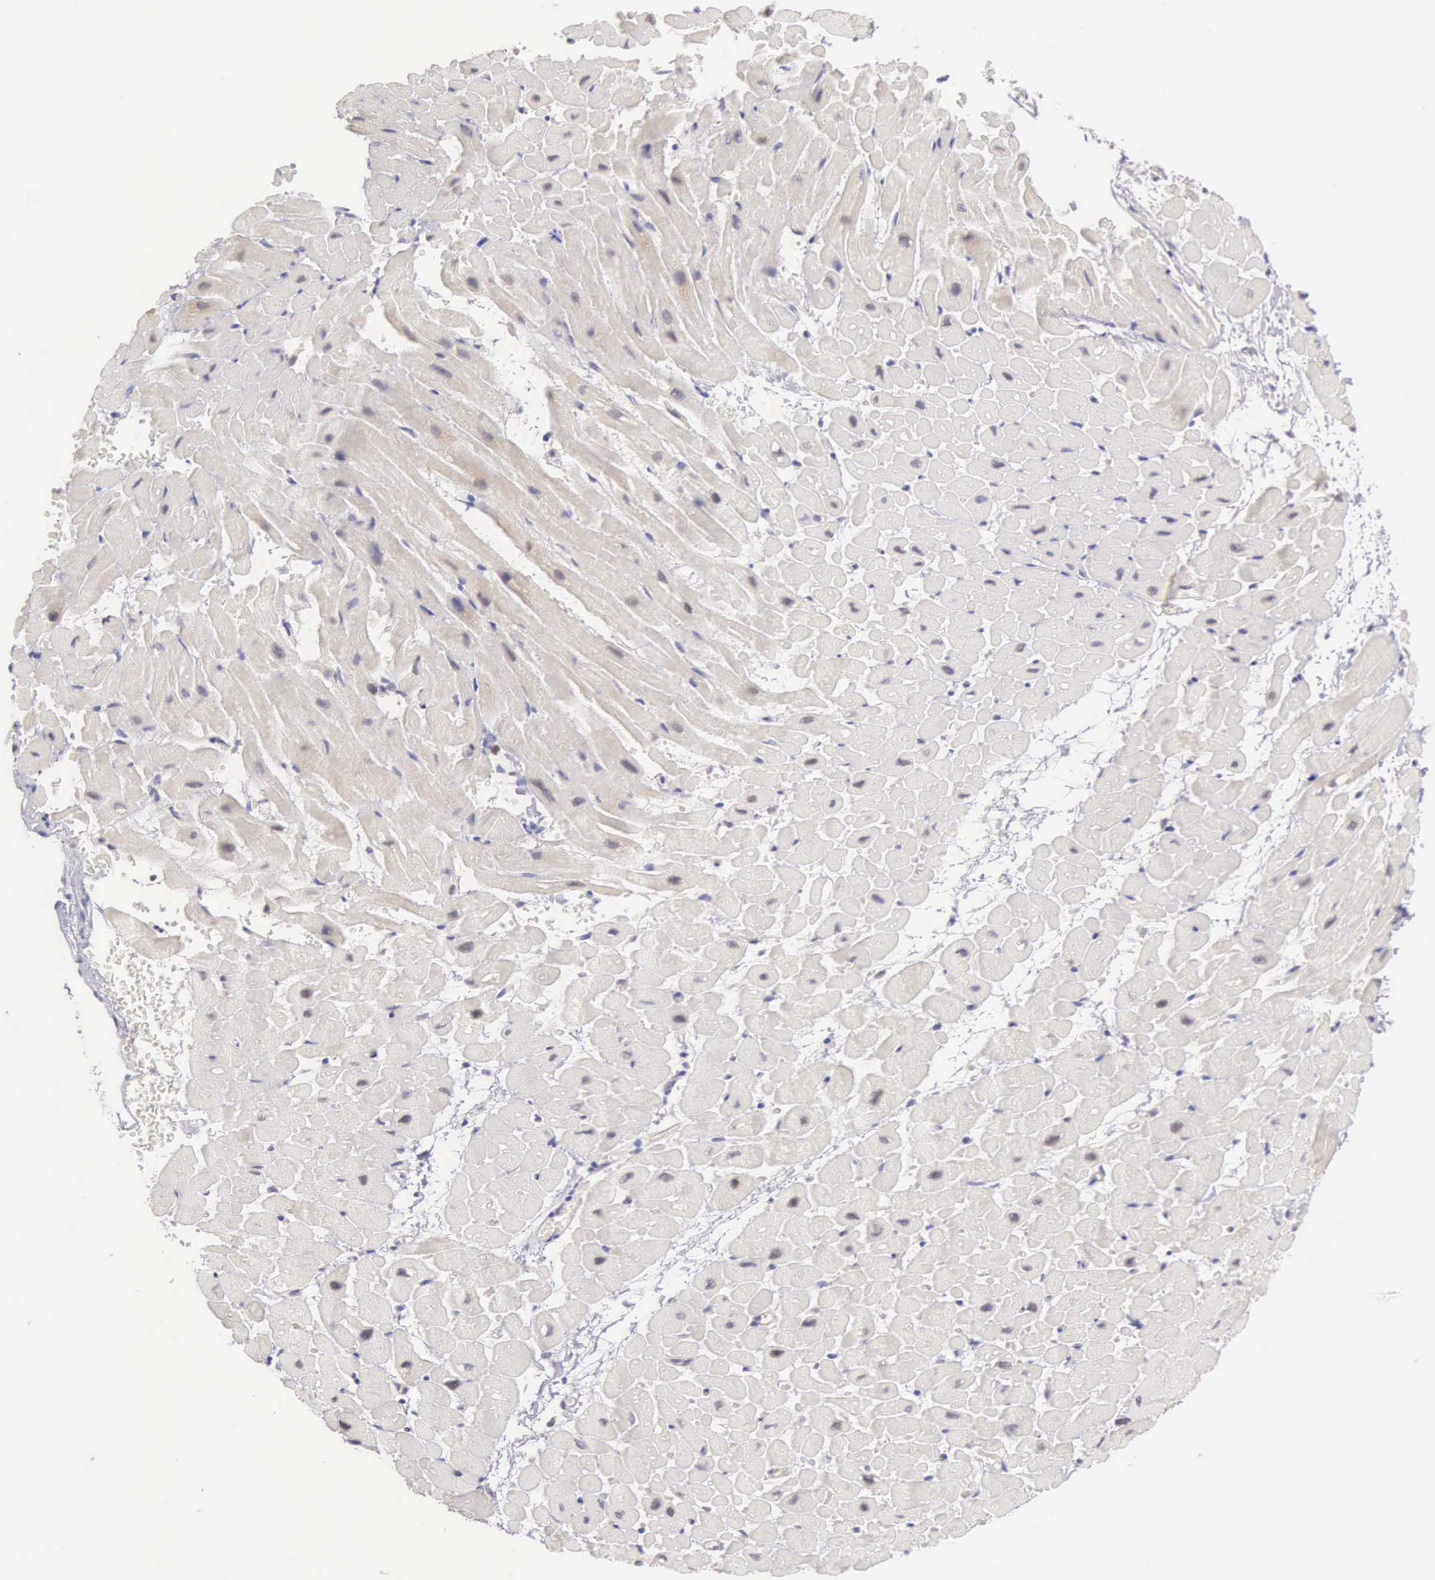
{"staining": {"intensity": "weak", "quantity": "<25%", "location": "nuclear"}, "tissue": "heart muscle", "cell_type": "Cardiomyocytes", "image_type": "normal", "snomed": [{"axis": "morphology", "description": "Normal tissue, NOS"}, {"axis": "topography", "description": "Heart"}], "caption": "Immunohistochemistry of benign human heart muscle reveals no staining in cardiomyocytes. (Stains: DAB (3,3'-diaminobenzidine) immunohistochemistry (IHC) with hematoxylin counter stain, Microscopy: brightfield microscopy at high magnification).", "gene": "CCDC117", "patient": {"sex": "male", "age": 45}}